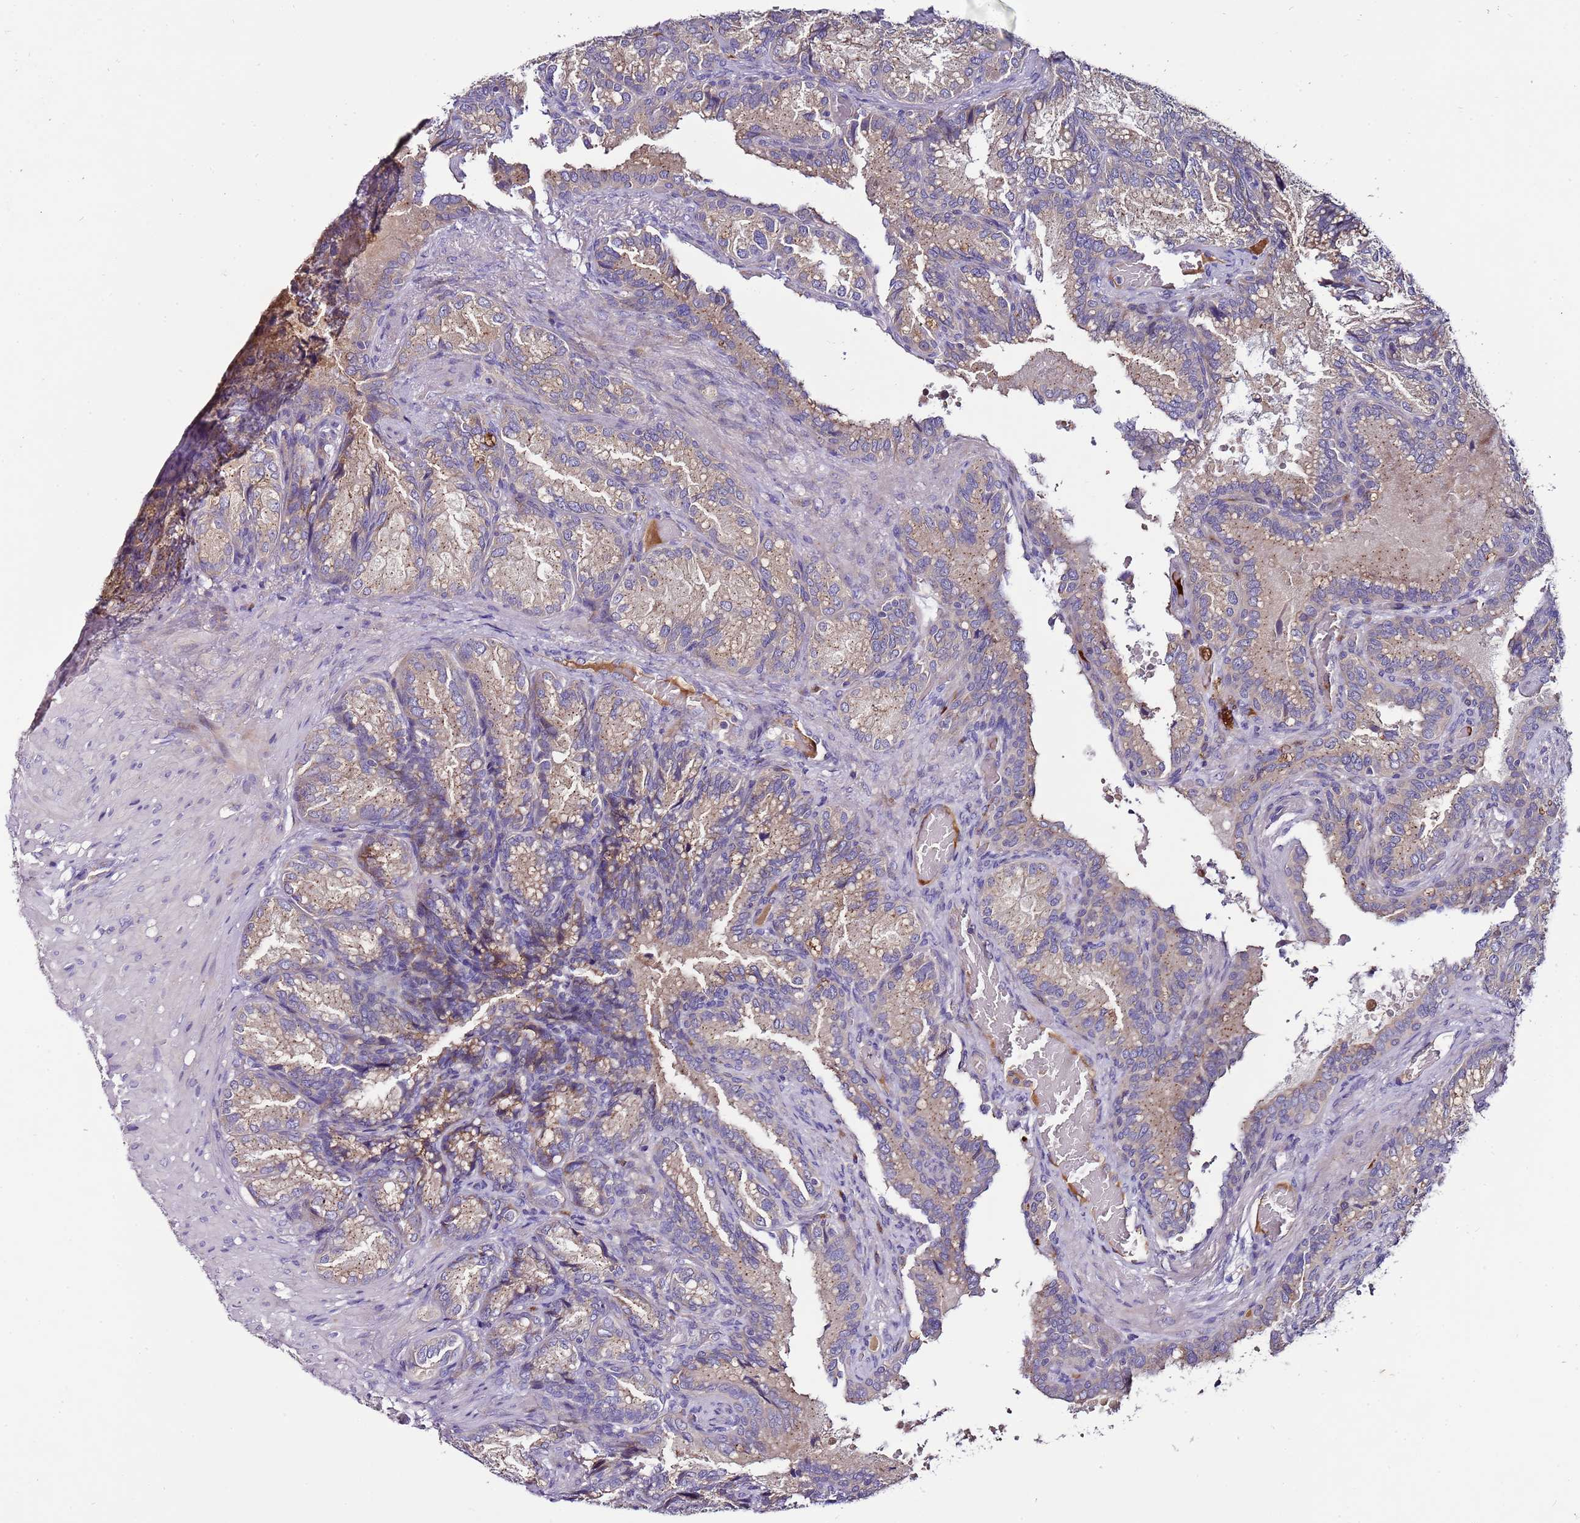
{"staining": {"intensity": "weak", "quantity": "25%-75%", "location": "cytoplasmic/membranous"}, "tissue": "seminal vesicle", "cell_type": "Glandular cells", "image_type": "normal", "snomed": [{"axis": "morphology", "description": "Normal tissue, NOS"}, {"axis": "topography", "description": "Seminal veicle"}], "caption": "High-power microscopy captured an IHC histopathology image of unremarkable seminal vesicle, revealing weak cytoplasmic/membranous expression in about 25%-75% of glandular cells. The staining was performed using DAB to visualize the protein expression in brown, while the nuclei were stained in blue with hematoxylin (Magnification: 20x).", "gene": "FAM20A", "patient": {"sex": "male", "age": 58}}